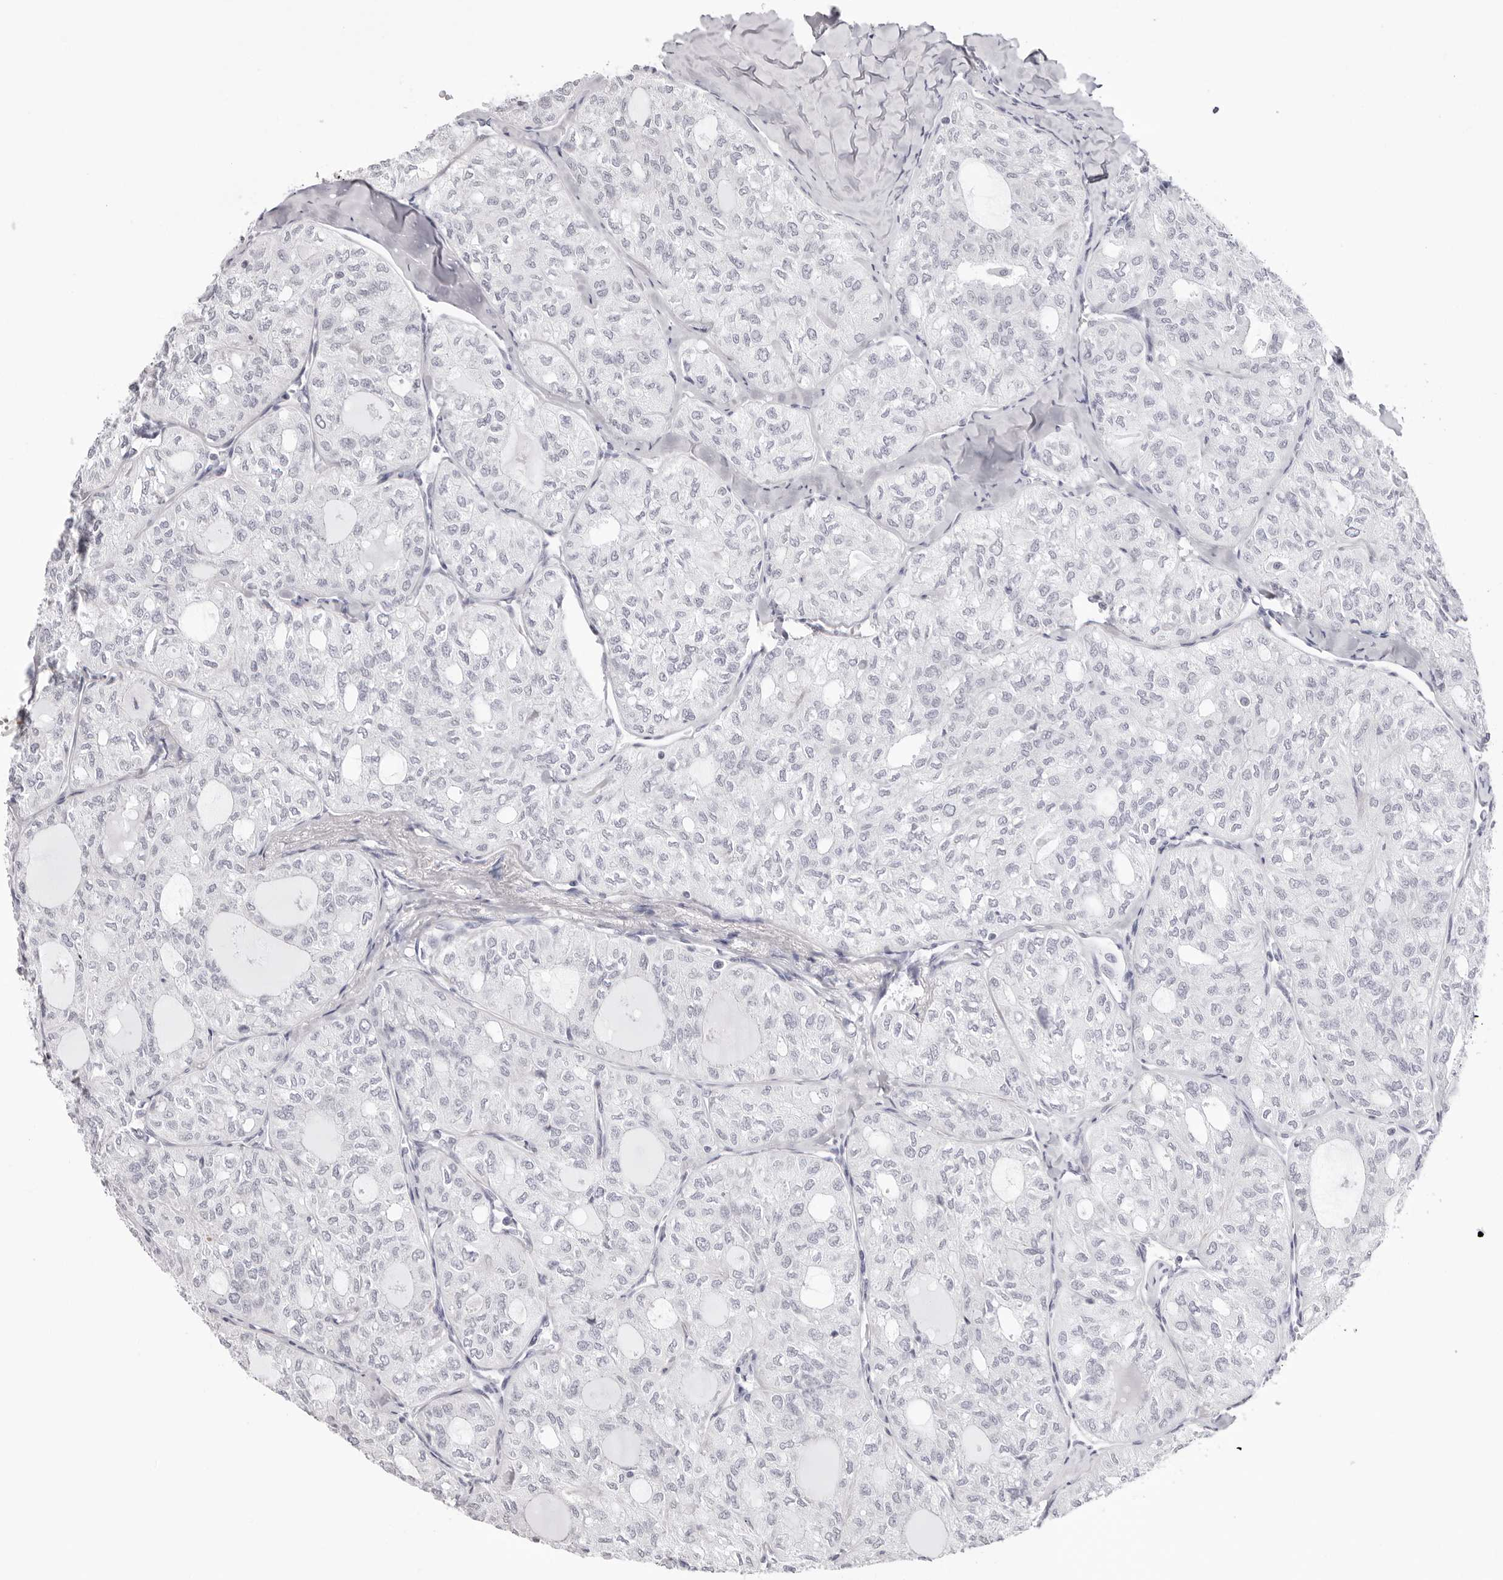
{"staining": {"intensity": "negative", "quantity": "none", "location": "none"}, "tissue": "thyroid cancer", "cell_type": "Tumor cells", "image_type": "cancer", "snomed": [{"axis": "morphology", "description": "Follicular adenoma carcinoma, NOS"}, {"axis": "topography", "description": "Thyroid gland"}], "caption": "Human thyroid cancer stained for a protein using IHC exhibits no expression in tumor cells.", "gene": "INSL3", "patient": {"sex": "male", "age": 75}}